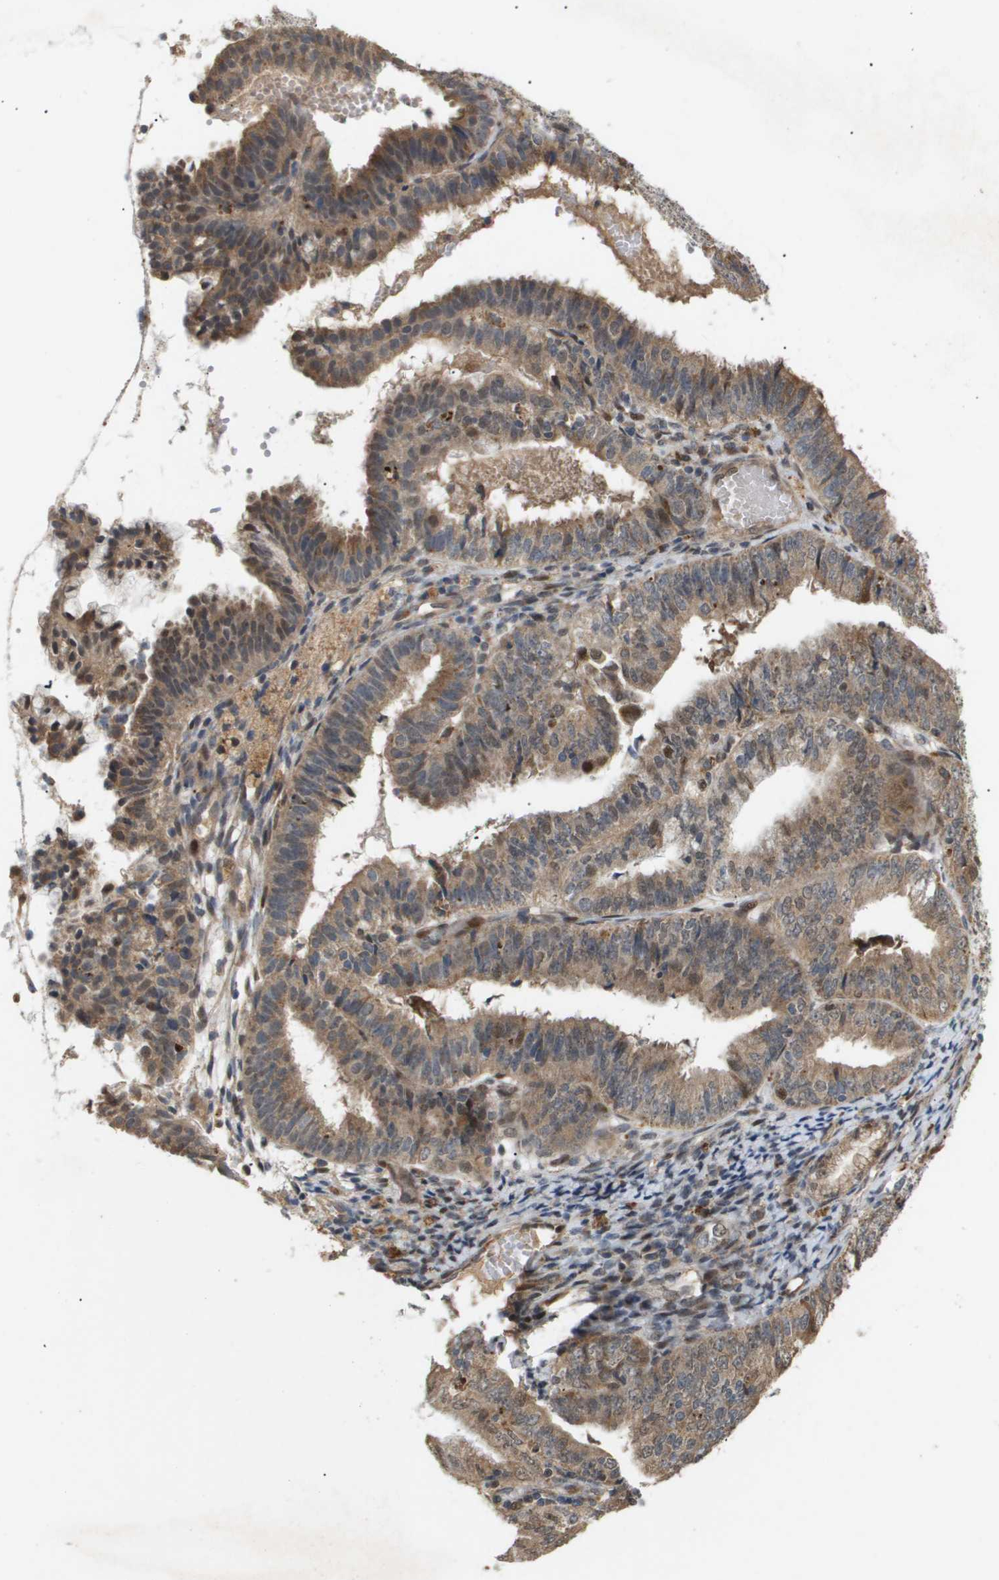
{"staining": {"intensity": "moderate", "quantity": ">75%", "location": "cytoplasmic/membranous"}, "tissue": "endometrial cancer", "cell_type": "Tumor cells", "image_type": "cancer", "snomed": [{"axis": "morphology", "description": "Adenocarcinoma, NOS"}, {"axis": "topography", "description": "Endometrium"}], "caption": "IHC image of human endometrial cancer (adenocarcinoma) stained for a protein (brown), which exhibits medium levels of moderate cytoplasmic/membranous staining in about >75% of tumor cells.", "gene": "PDGFB", "patient": {"sex": "female", "age": 63}}